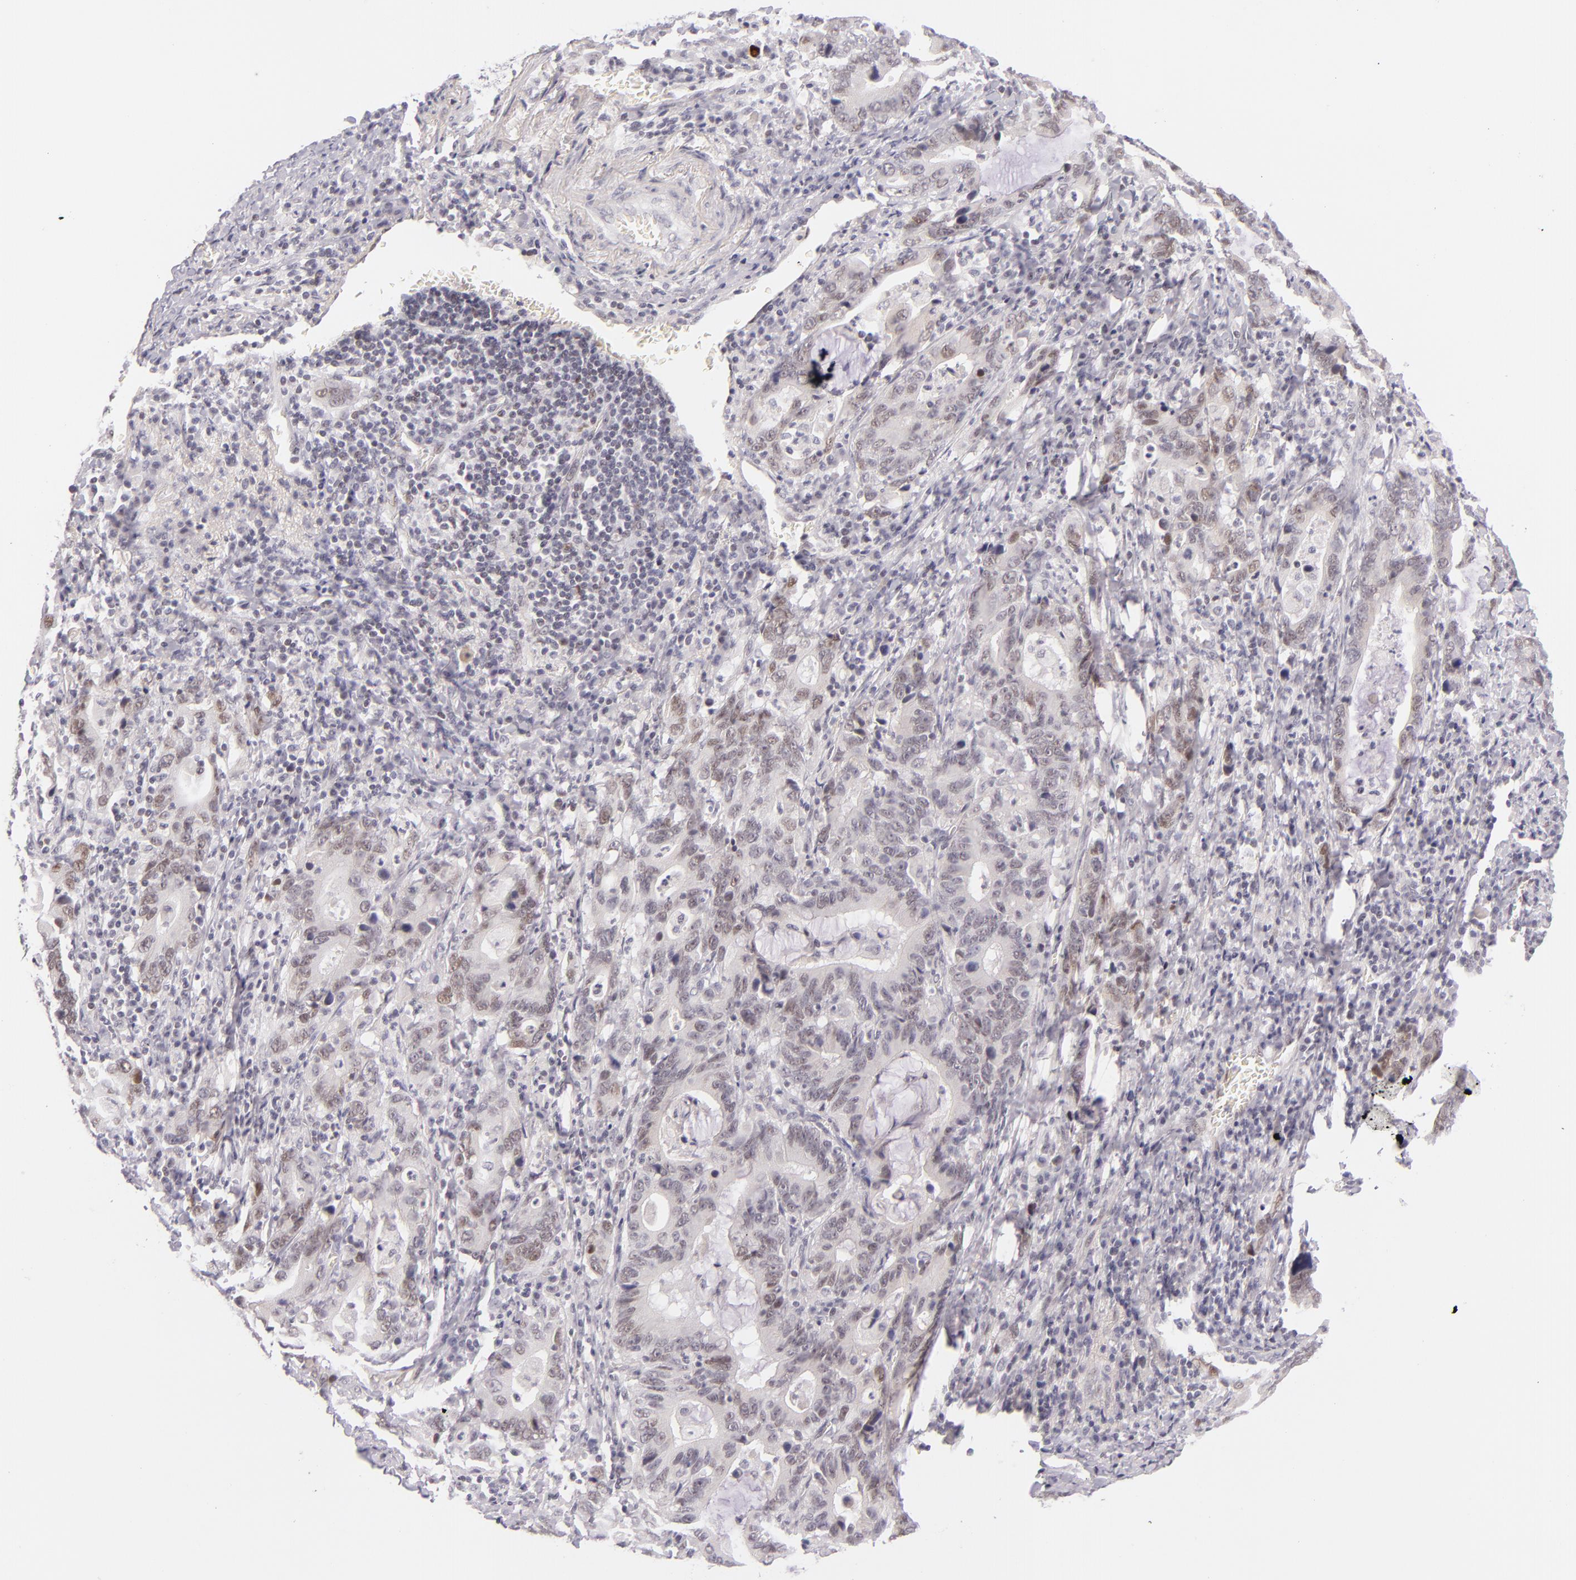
{"staining": {"intensity": "weak", "quantity": "<25%", "location": "cytoplasmic/membranous,nuclear"}, "tissue": "stomach cancer", "cell_type": "Tumor cells", "image_type": "cancer", "snomed": [{"axis": "morphology", "description": "Adenocarcinoma, NOS"}, {"axis": "topography", "description": "Stomach, upper"}], "caption": "Immunohistochemical staining of human adenocarcinoma (stomach) reveals no significant expression in tumor cells.", "gene": "BCL3", "patient": {"sex": "male", "age": 63}}